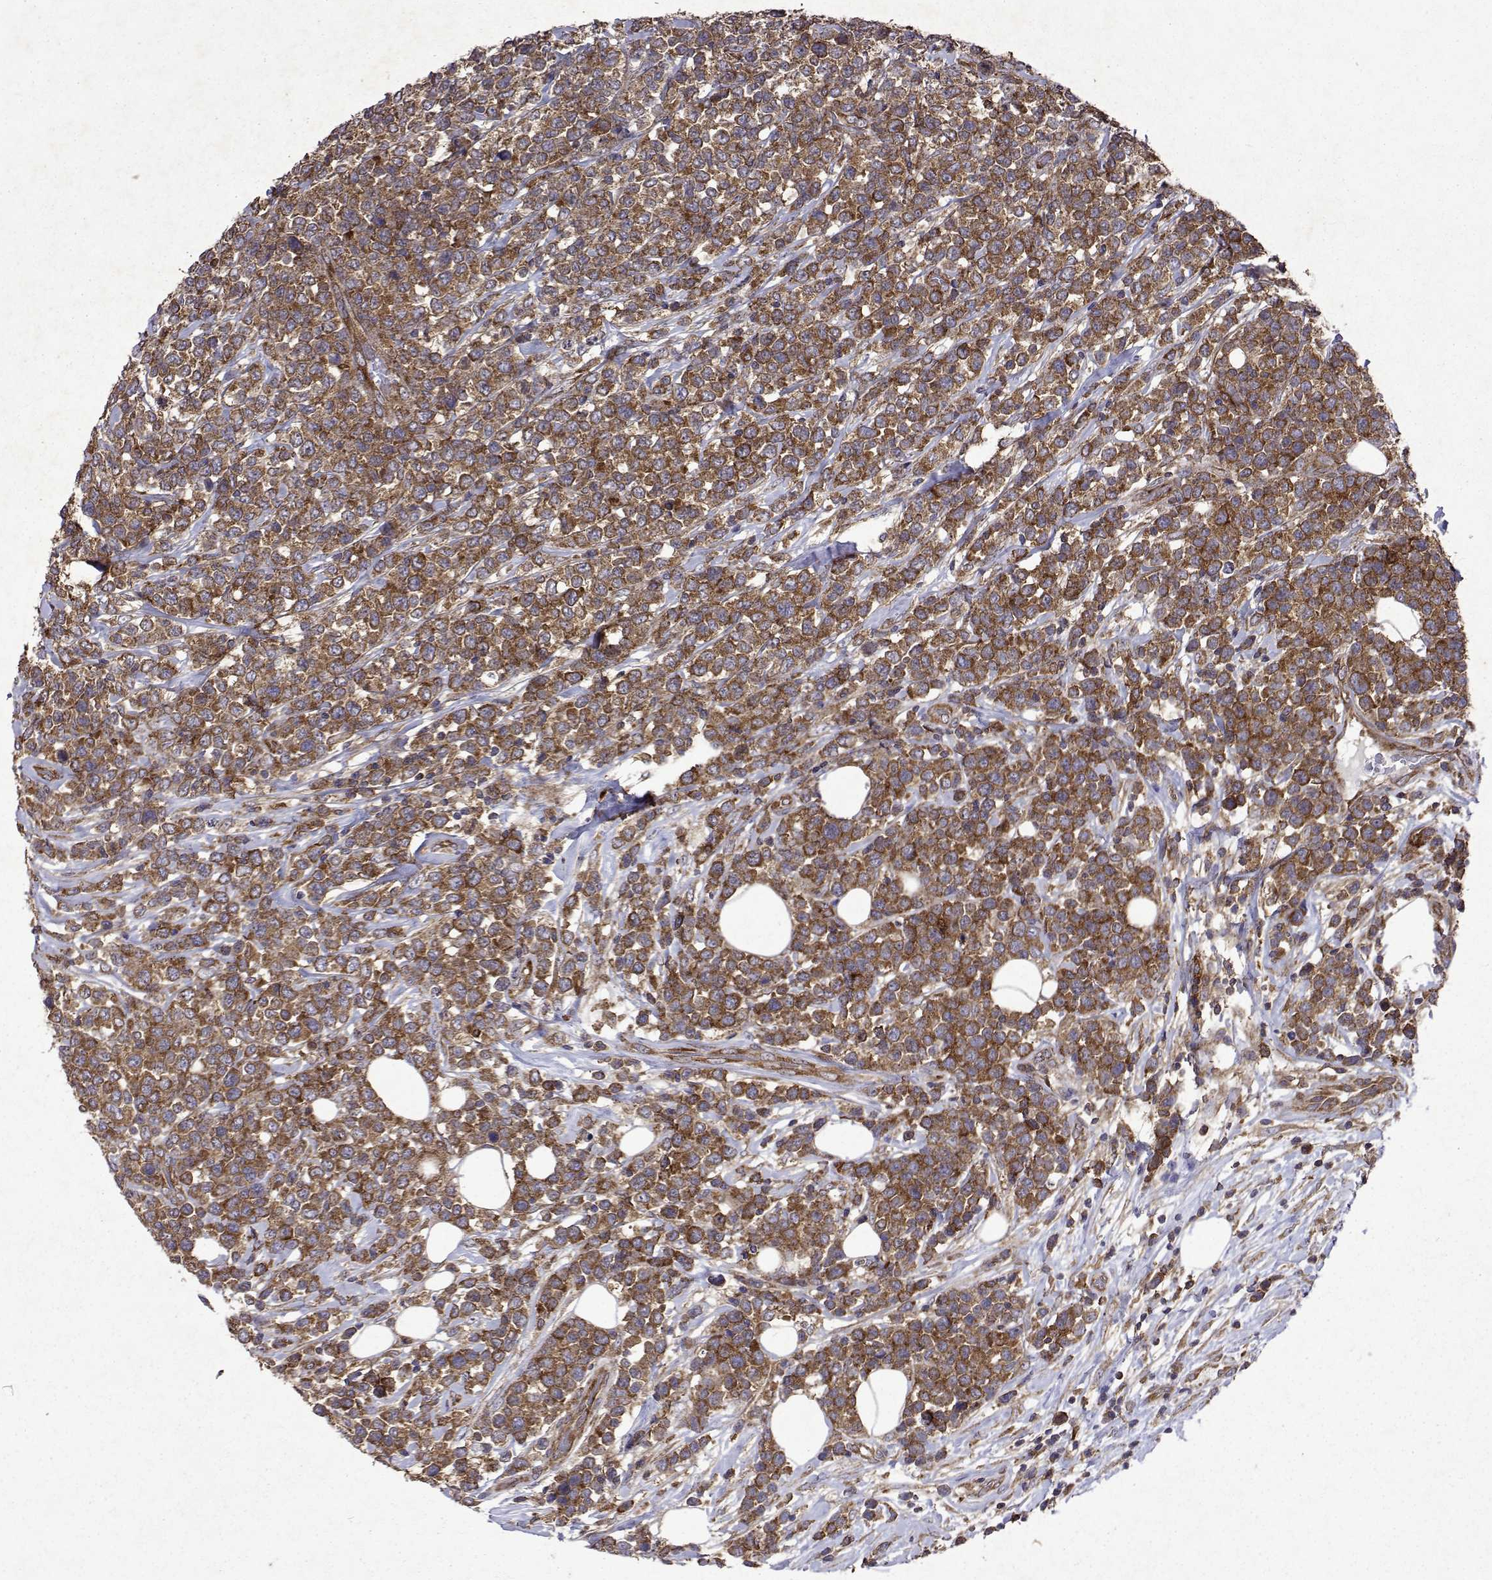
{"staining": {"intensity": "moderate", "quantity": ">75%", "location": "cytoplasmic/membranous"}, "tissue": "lymphoma", "cell_type": "Tumor cells", "image_type": "cancer", "snomed": [{"axis": "morphology", "description": "Malignant lymphoma, non-Hodgkin's type, High grade"}, {"axis": "topography", "description": "Soft tissue"}], "caption": "An immunohistochemistry histopathology image of tumor tissue is shown. Protein staining in brown highlights moderate cytoplasmic/membranous positivity in lymphoma within tumor cells. The staining was performed using DAB (3,3'-diaminobenzidine), with brown indicating positive protein expression. Nuclei are stained blue with hematoxylin.", "gene": "TARBP2", "patient": {"sex": "female", "age": 56}}